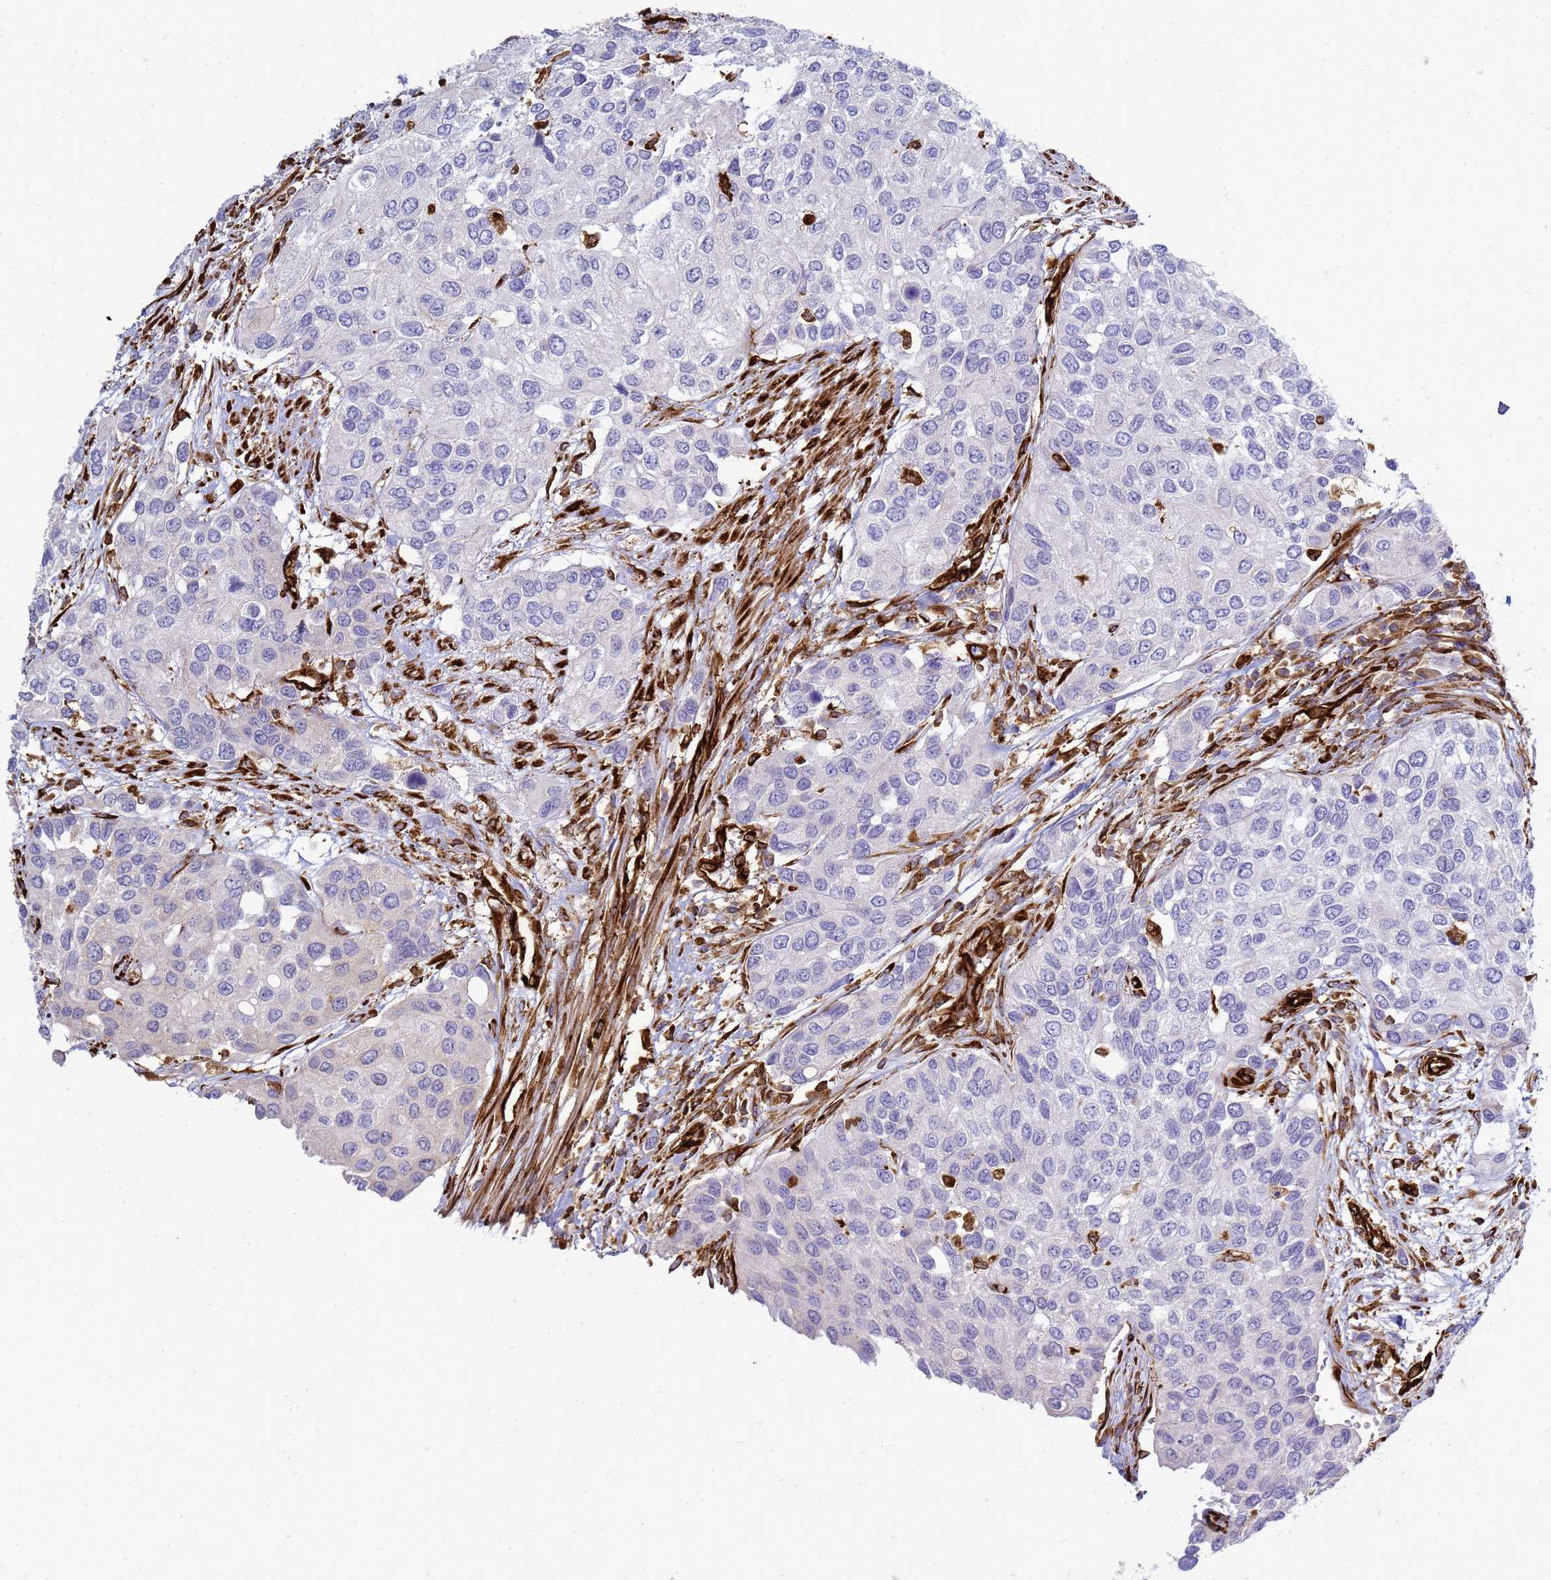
{"staining": {"intensity": "negative", "quantity": "none", "location": "none"}, "tissue": "urothelial cancer", "cell_type": "Tumor cells", "image_type": "cancer", "snomed": [{"axis": "morphology", "description": "Normal tissue, NOS"}, {"axis": "morphology", "description": "Urothelial carcinoma, High grade"}, {"axis": "topography", "description": "Vascular tissue"}, {"axis": "topography", "description": "Urinary bladder"}], "caption": "Micrograph shows no significant protein expression in tumor cells of urothelial cancer.", "gene": "ZBTB8OS", "patient": {"sex": "female", "age": 56}}